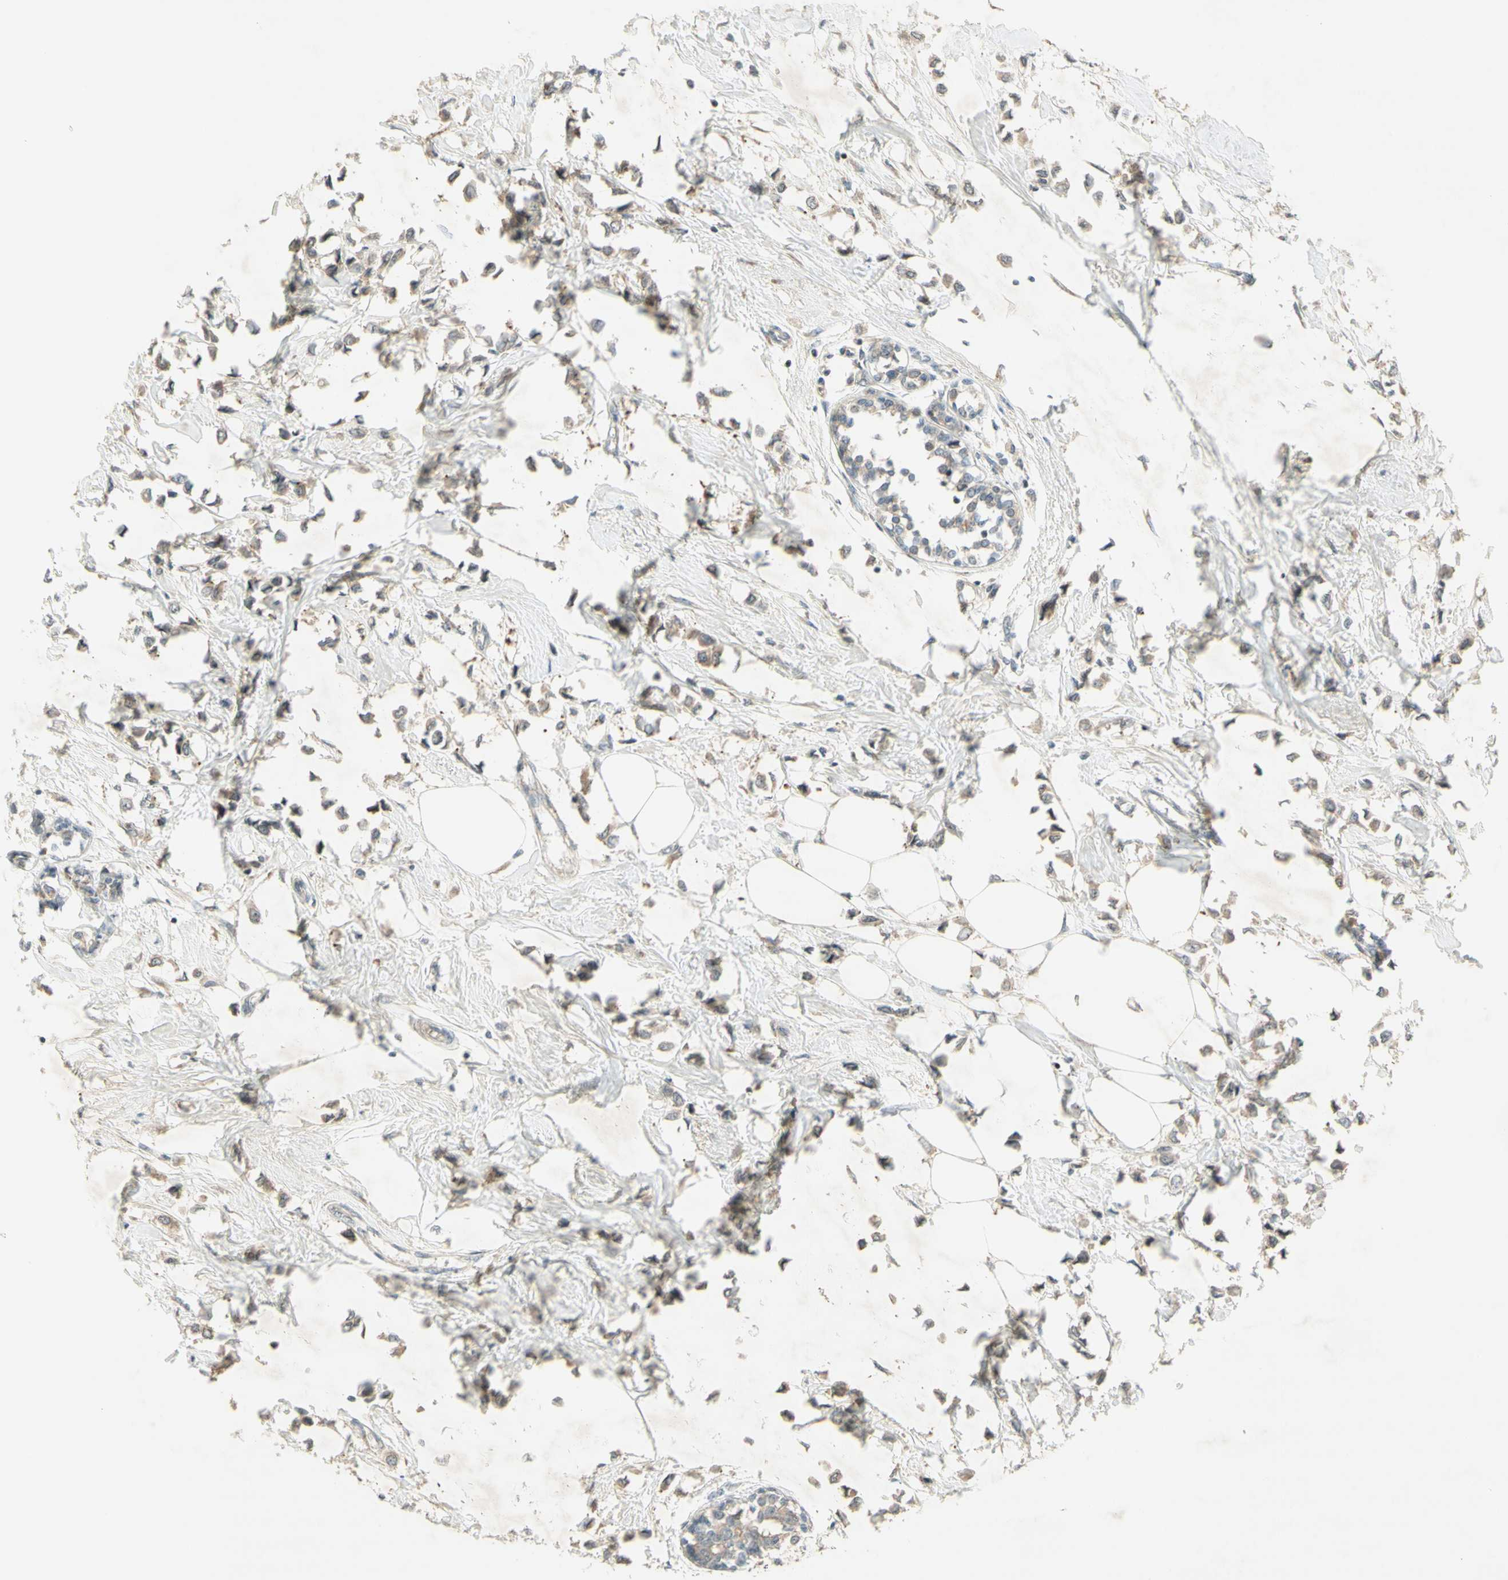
{"staining": {"intensity": "moderate", "quantity": "25%-75%", "location": "cytoplasmic/membranous"}, "tissue": "breast cancer", "cell_type": "Tumor cells", "image_type": "cancer", "snomed": [{"axis": "morphology", "description": "Lobular carcinoma"}, {"axis": "topography", "description": "Breast"}], "caption": "Breast lobular carcinoma stained with DAB (3,3'-diaminobenzidine) IHC shows medium levels of moderate cytoplasmic/membranous staining in approximately 25%-75% of tumor cells. Immunohistochemistry stains the protein in brown and the nuclei are stained blue.", "gene": "ETF1", "patient": {"sex": "female", "age": 51}}